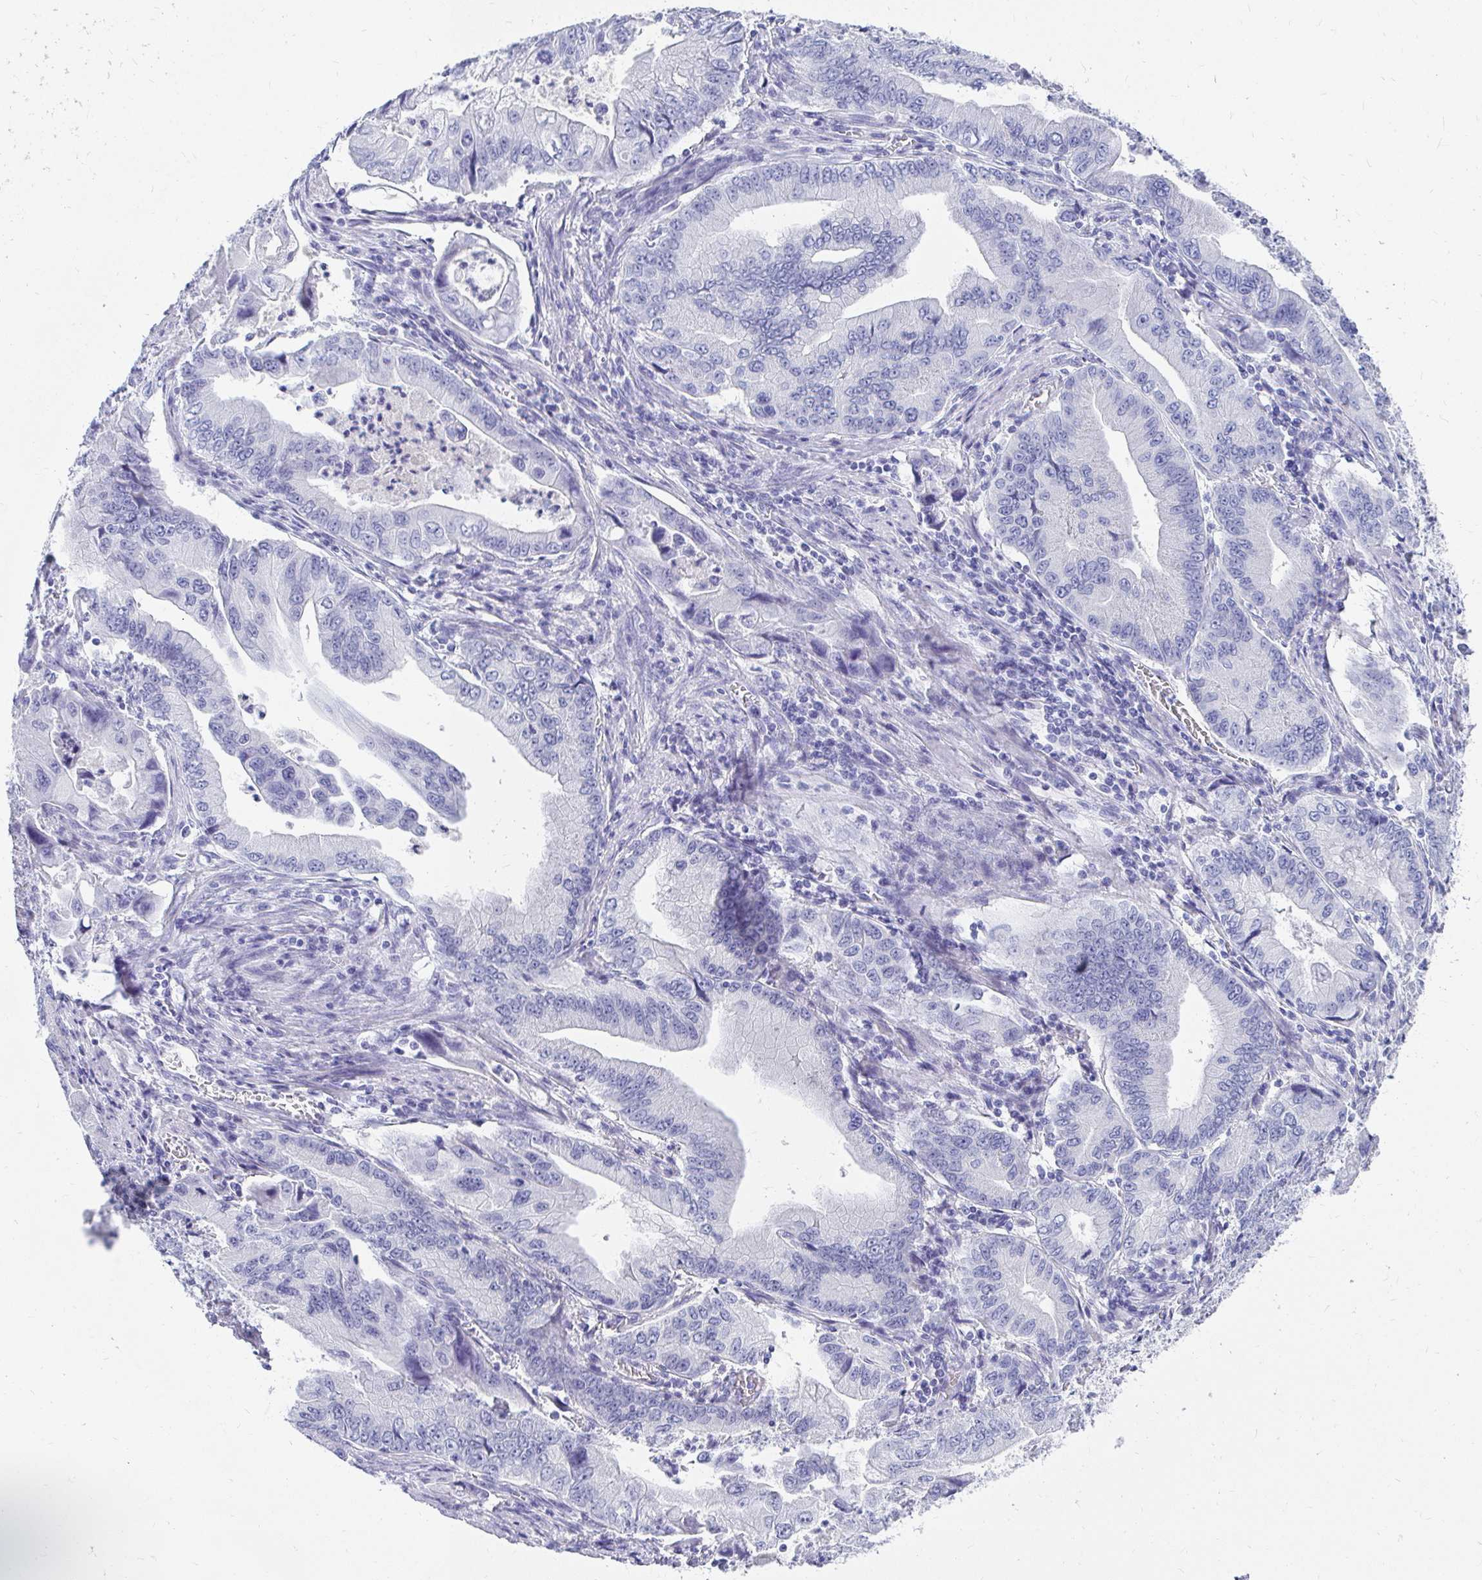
{"staining": {"intensity": "negative", "quantity": "none", "location": "none"}, "tissue": "stomach cancer", "cell_type": "Tumor cells", "image_type": "cancer", "snomed": [{"axis": "morphology", "description": "Adenocarcinoma, NOS"}, {"axis": "topography", "description": "Pancreas"}, {"axis": "topography", "description": "Stomach, upper"}], "caption": "Protein analysis of stomach cancer reveals no significant positivity in tumor cells.", "gene": "DPEP3", "patient": {"sex": "male", "age": 77}}